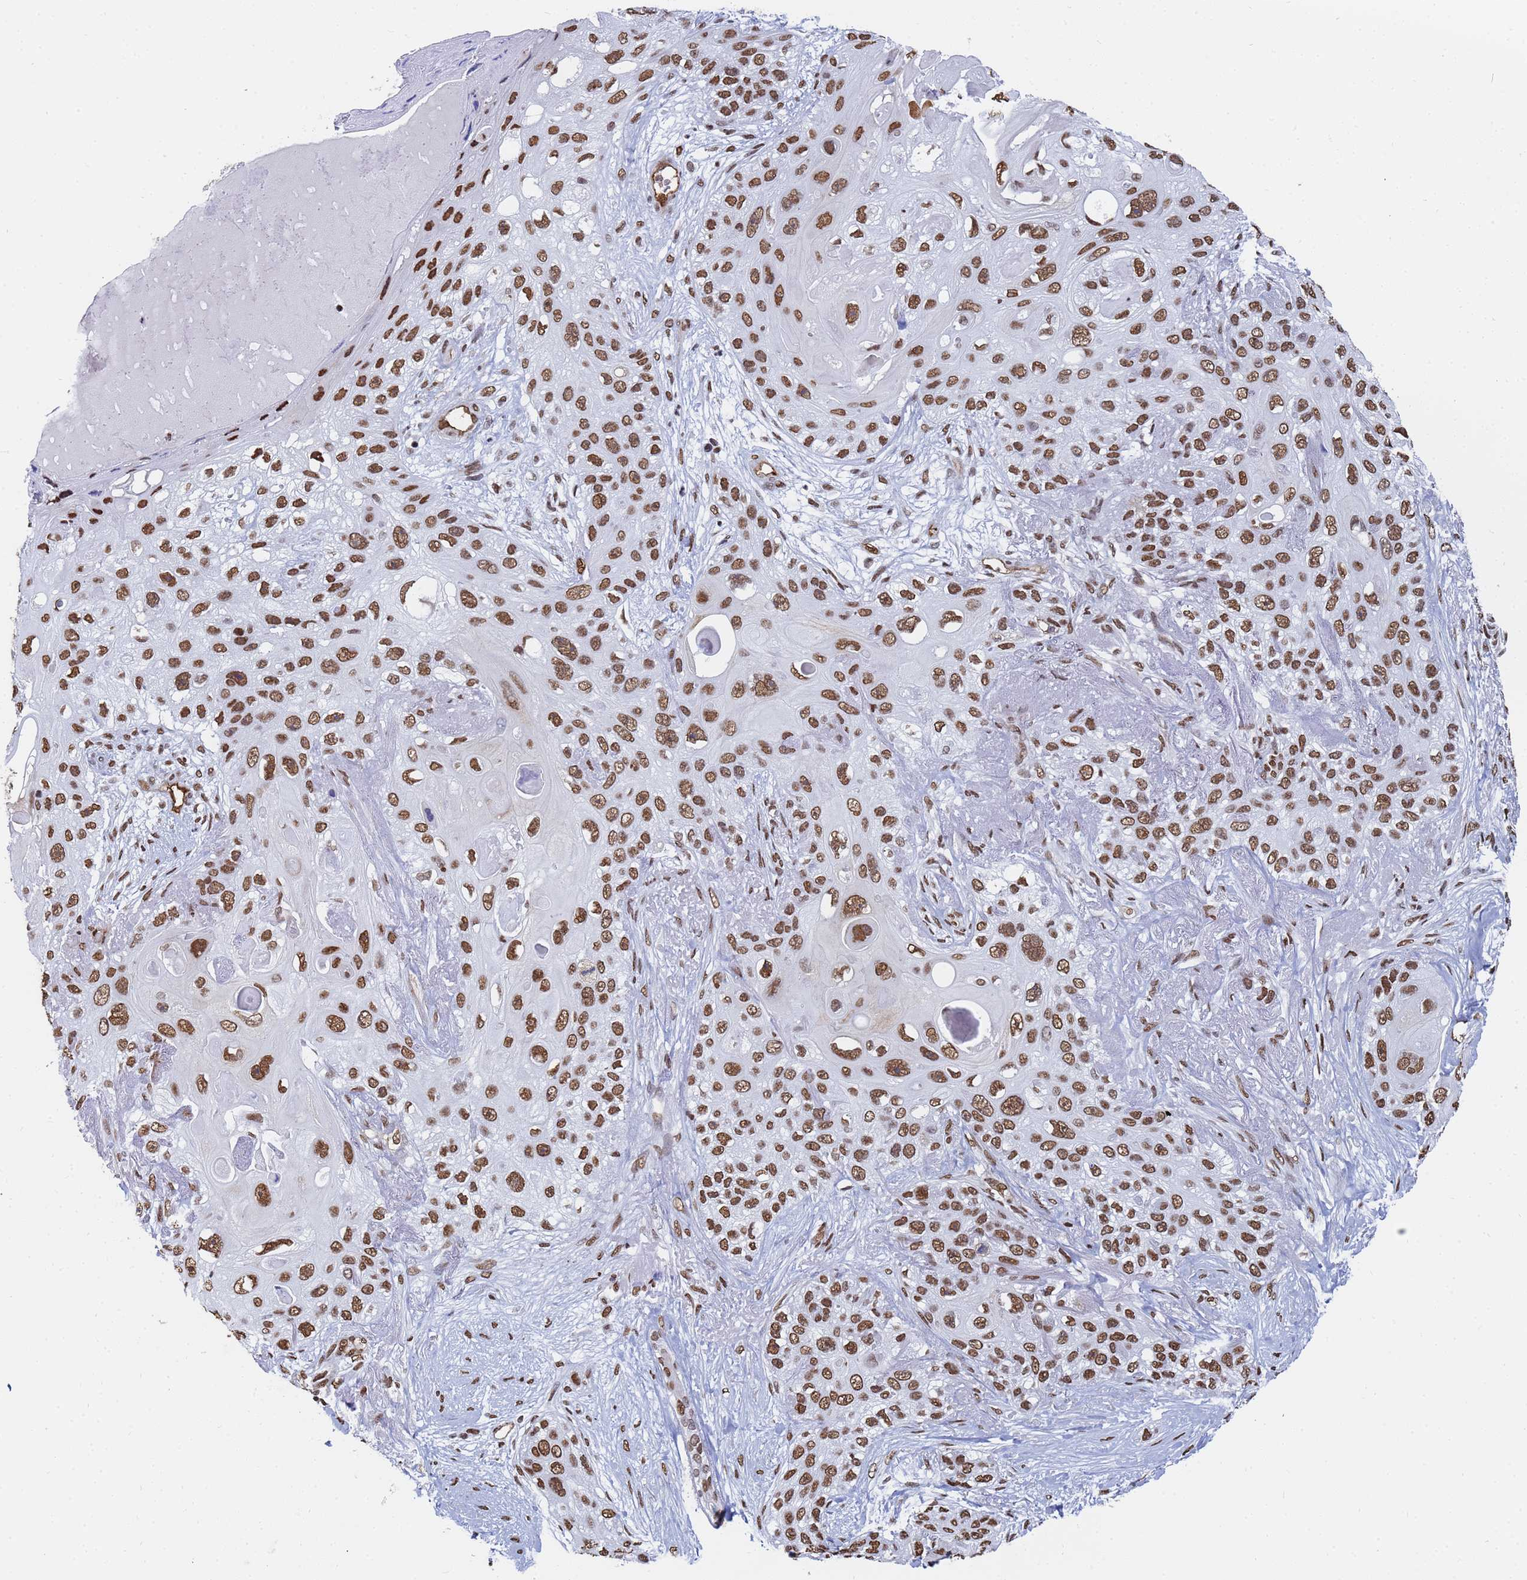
{"staining": {"intensity": "strong", "quantity": ">75%", "location": "nuclear"}, "tissue": "skin cancer", "cell_type": "Tumor cells", "image_type": "cancer", "snomed": [{"axis": "morphology", "description": "Normal tissue, NOS"}, {"axis": "morphology", "description": "Squamous cell carcinoma, NOS"}, {"axis": "topography", "description": "Skin"}], "caption": "A brown stain labels strong nuclear expression of a protein in human skin cancer tumor cells.", "gene": "RAVER2", "patient": {"sex": "male", "age": 72}}